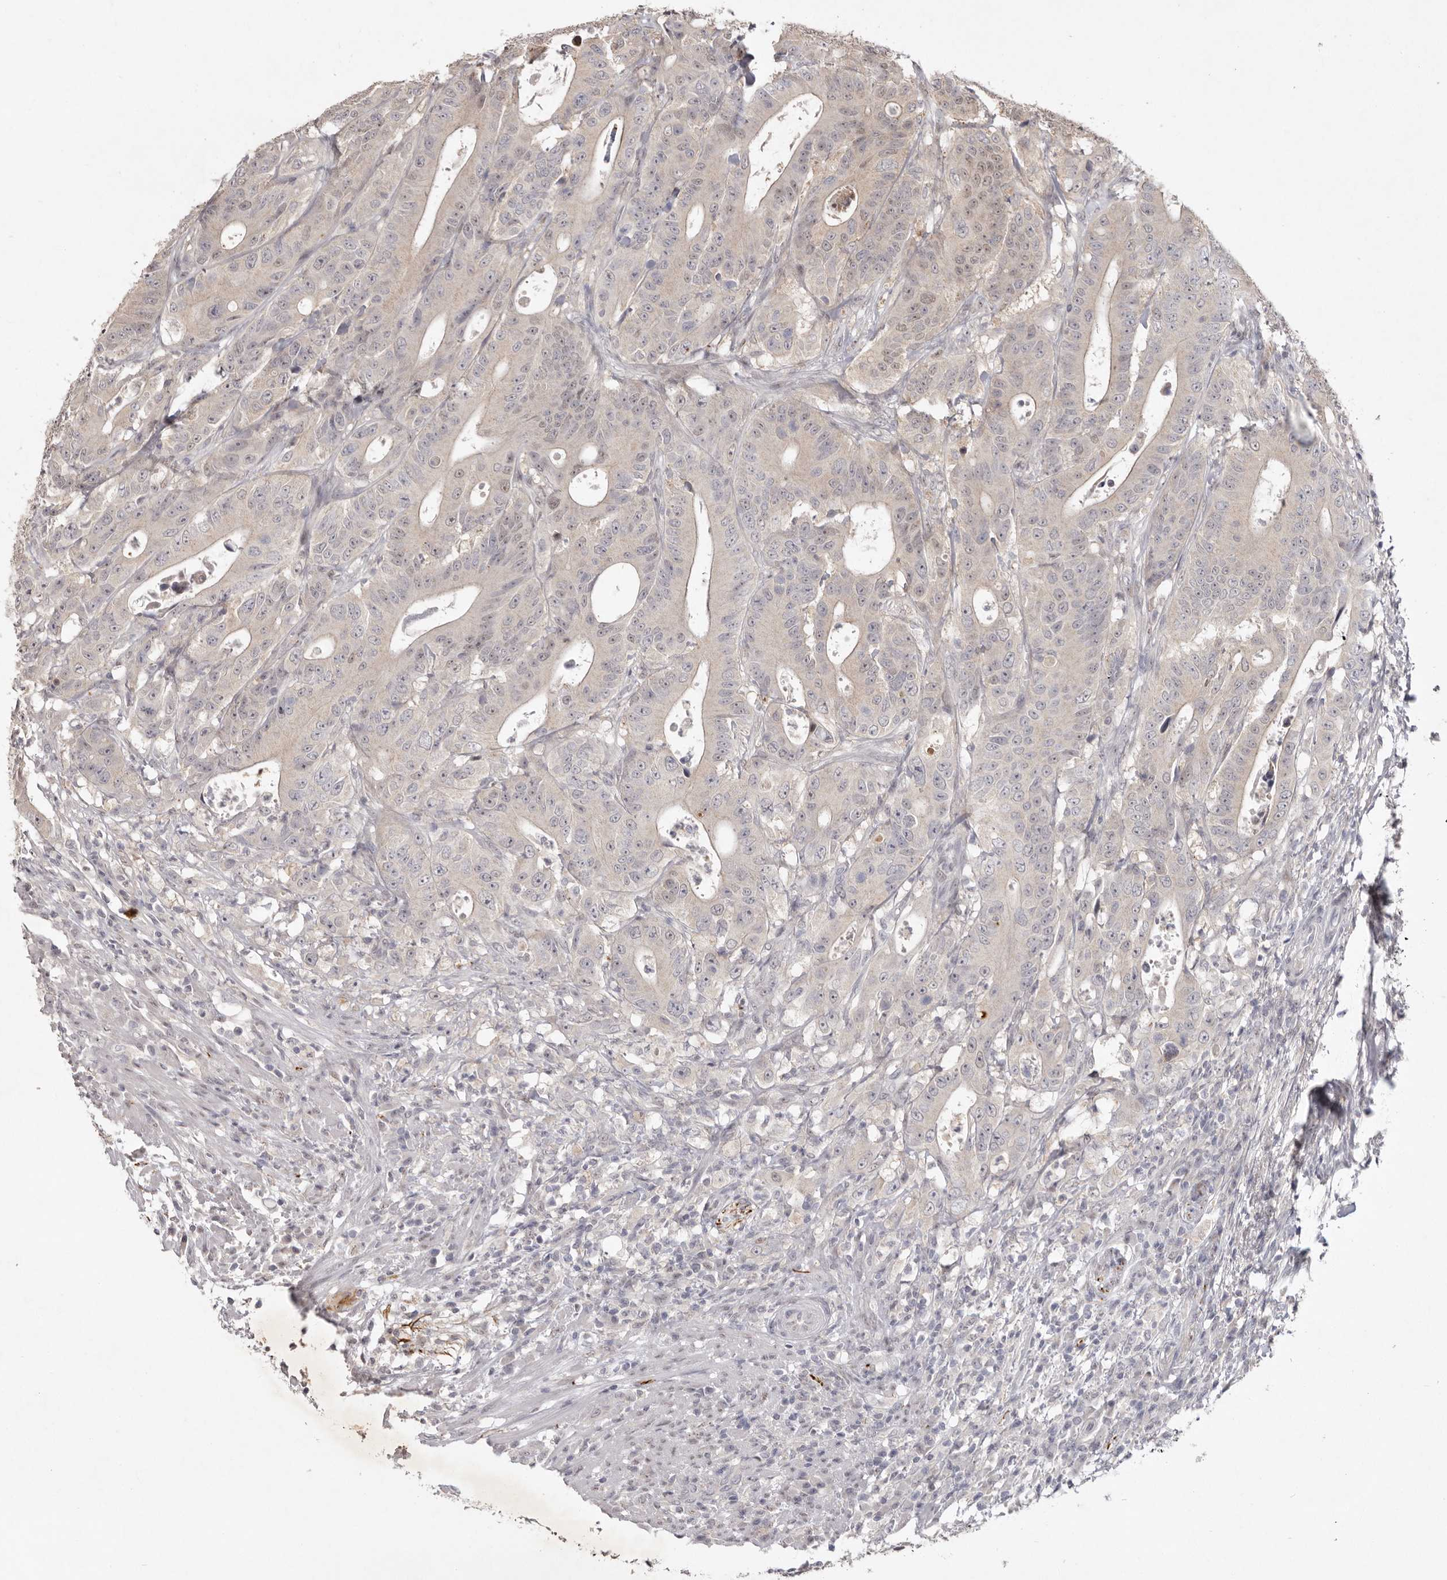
{"staining": {"intensity": "weak", "quantity": "<25%", "location": "nuclear"}, "tissue": "colorectal cancer", "cell_type": "Tumor cells", "image_type": "cancer", "snomed": [{"axis": "morphology", "description": "Adenocarcinoma, NOS"}, {"axis": "topography", "description": "Colon"}], "caption": "Tumor cells show no significant protein positivity in adenocarcinoma (colorectal). (Stains: DAB (3,3'-diaminobenzidine) IHC with hematoxylin counter stain, Microscopy: brightfield microscopy at high magnification).", "gene": "TADA1", "patient": {"sex": "male", "age": 83}}